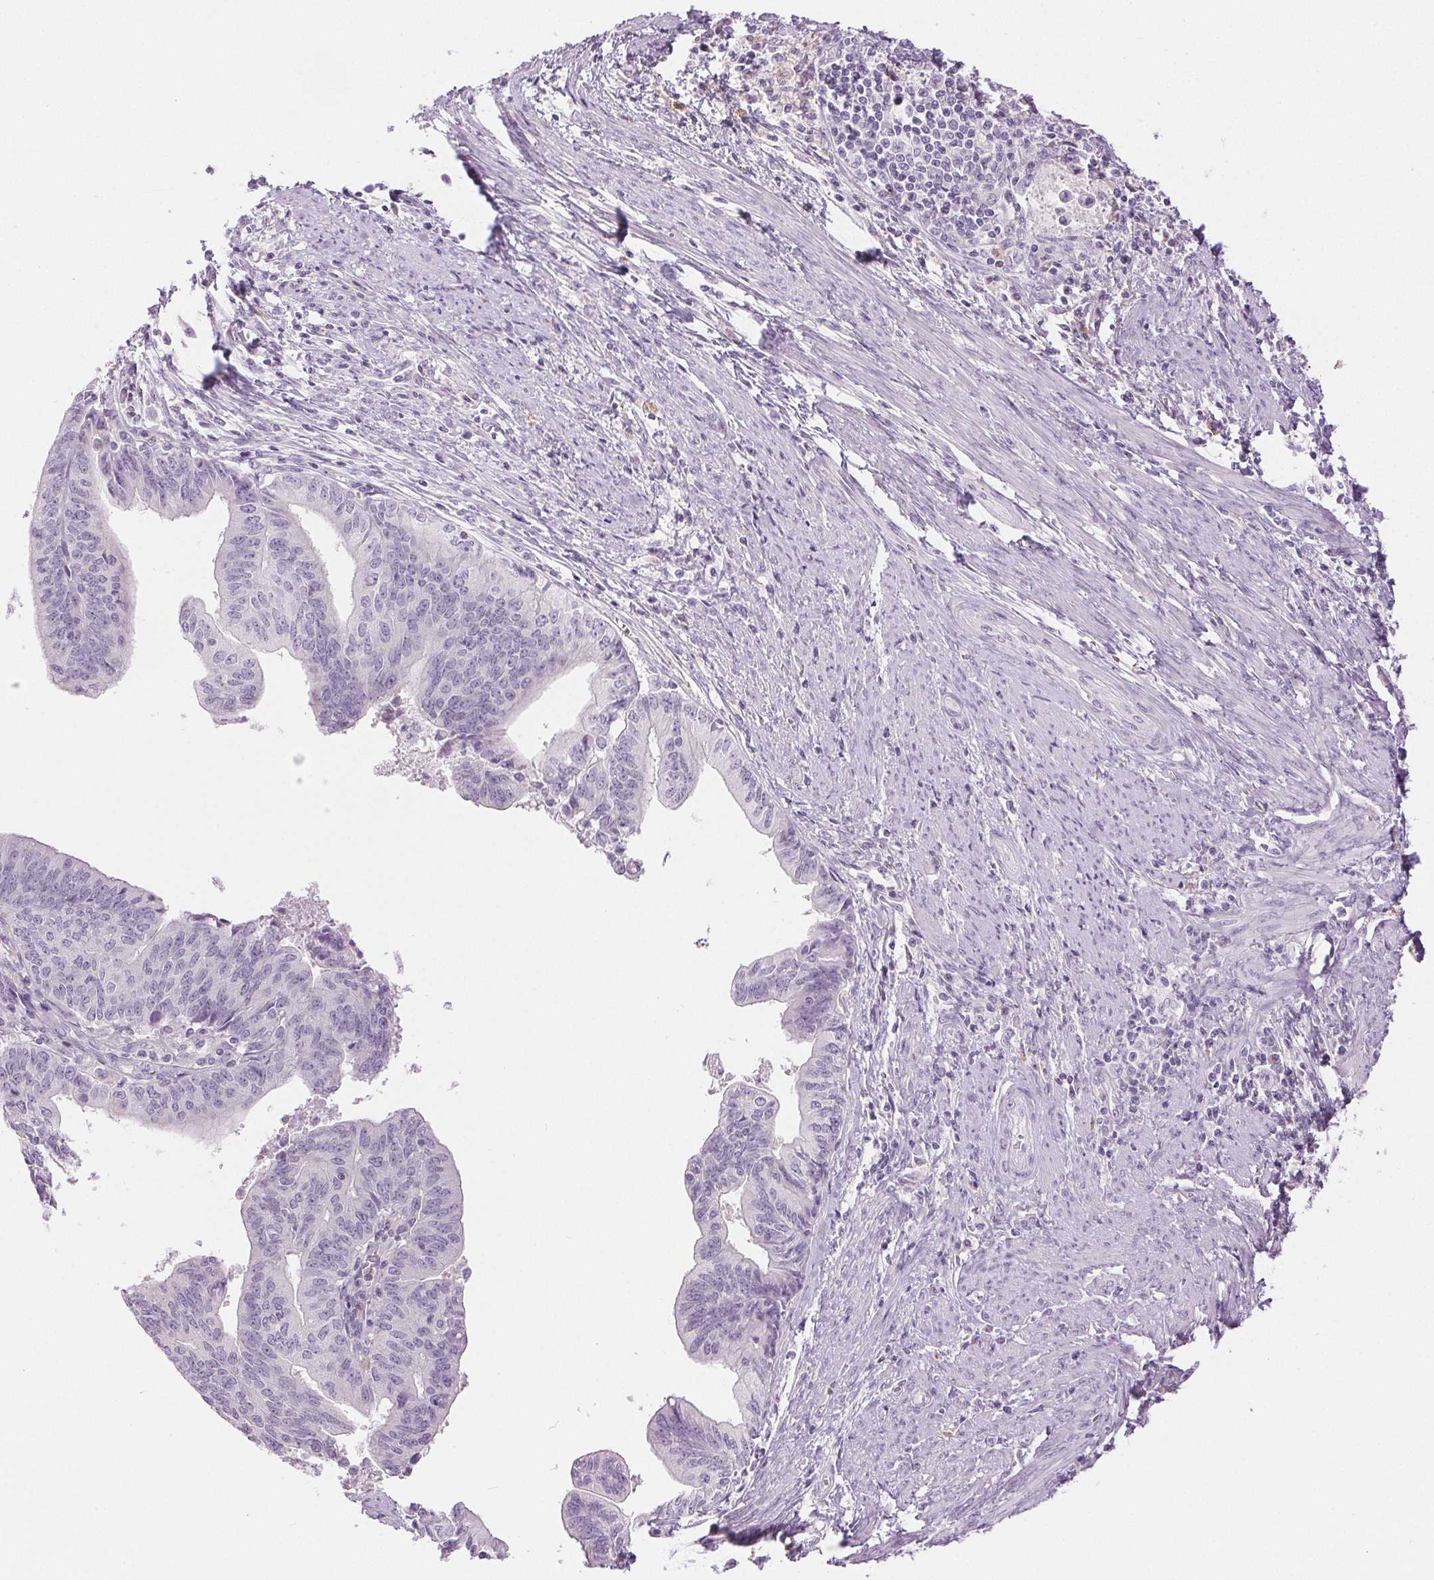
{"staining": {"intensity": "negative", "quantity": "none", "location": "none"}, "tissue": "endometrial cancer", "cell_type": "Tumor cells", "image_type": "cancer", "snomed": [{"axis": "morphology", "description": "Adenocarcinoma, NOS"}, {"axis": "topography", "description": "Endometrium"}], "caption": "High magnification brightfield microscopy of adenocarcinoma (endometrial) stained with DAB (3,3'-diaminobenzidine) (brown) and counterstained with hematoxylin (blue): tumor cells show no significant expression.", "gene": "SLC5A2", "patient": {"sex": "female", "age": 65}}